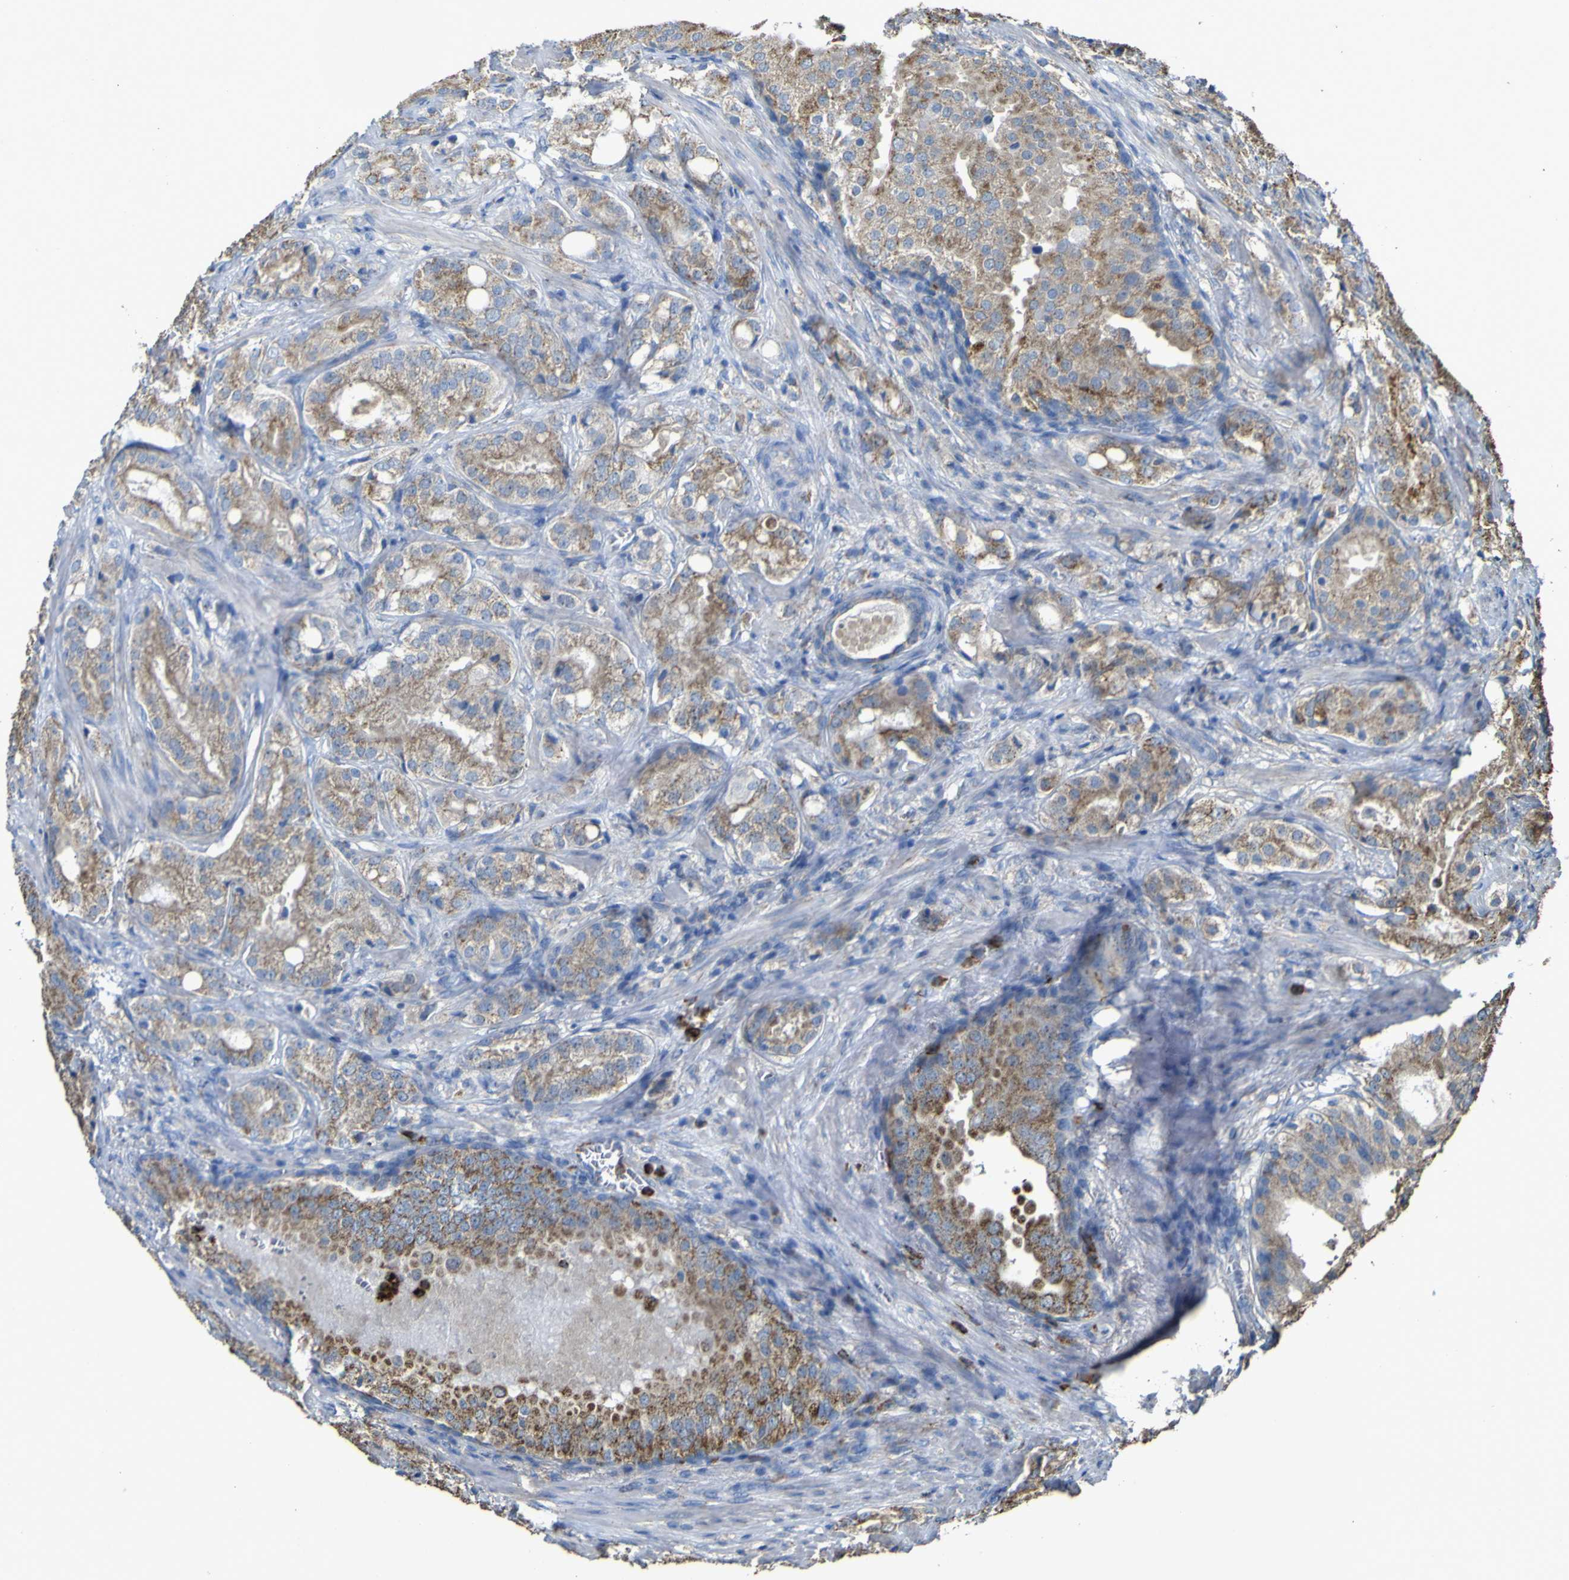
{"staining": {"intensity": "strong", "quantity": ">75%", "location": "cytoplasmic/membranous"}, "tissue": "prostate cancer", "cell_type": "Tumor cells", "image_type": "cancer", "snomed": [{"axis": "morphology", "description": "Adenocarcinoma, High grade"}, {"axis": "topography", "description": "Prostate"}], "caption": "A high amount of strong cytoplasmic/membranous staining is seen in about >75% of tumor cells in prostate cancer (adenocarcinoma (high-grade)) tissue. The protein of interest is stained brown, and the nuclei are stained in blue (DAB (3,3'-diaminobenzidine) IHC with brightfield microscopy, high magnification).", "gene": "ACSL3", "patient": {"sex": "male", "age": 64}}